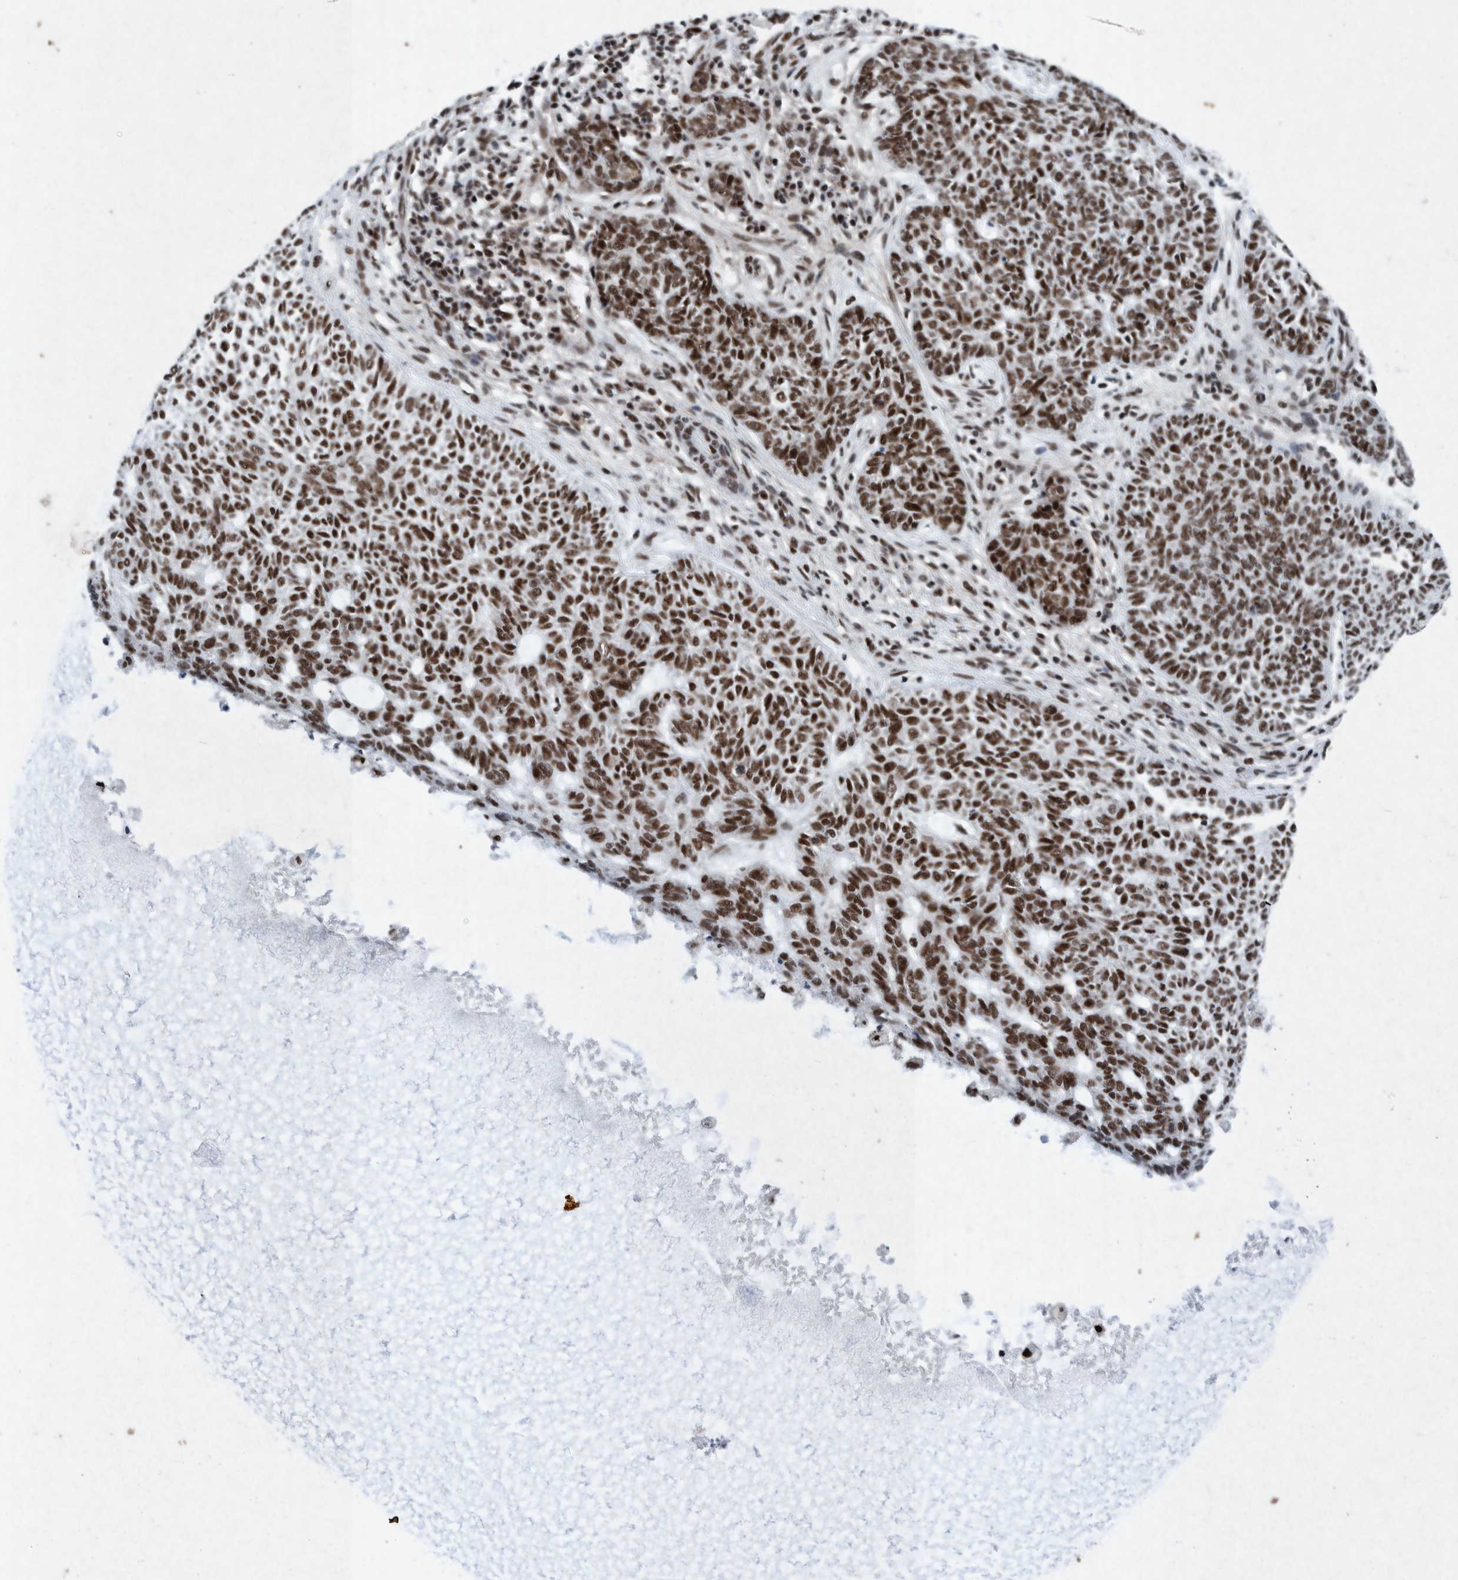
{"staining": {"intensity": "strong", "quantity": ">75%", "location": "nuclear"}, "tissue": "skin cancer", "cell_type": "Tumor cells", "image_type": "cancer", "snomed": [{"axis": "morphology", "description": "Basal cell carcinoma"}, {"axis": "topography", "description": "Skin"}], "caption": "A histopathology image showing strong nuclear positivity in about >75% of tumor cells in skin cancer (basal cell carcinoma), as visualized by brown immunohistochemical staining.", "gene": "TAF10", "patient": {"sex": "male", "age": 87}}